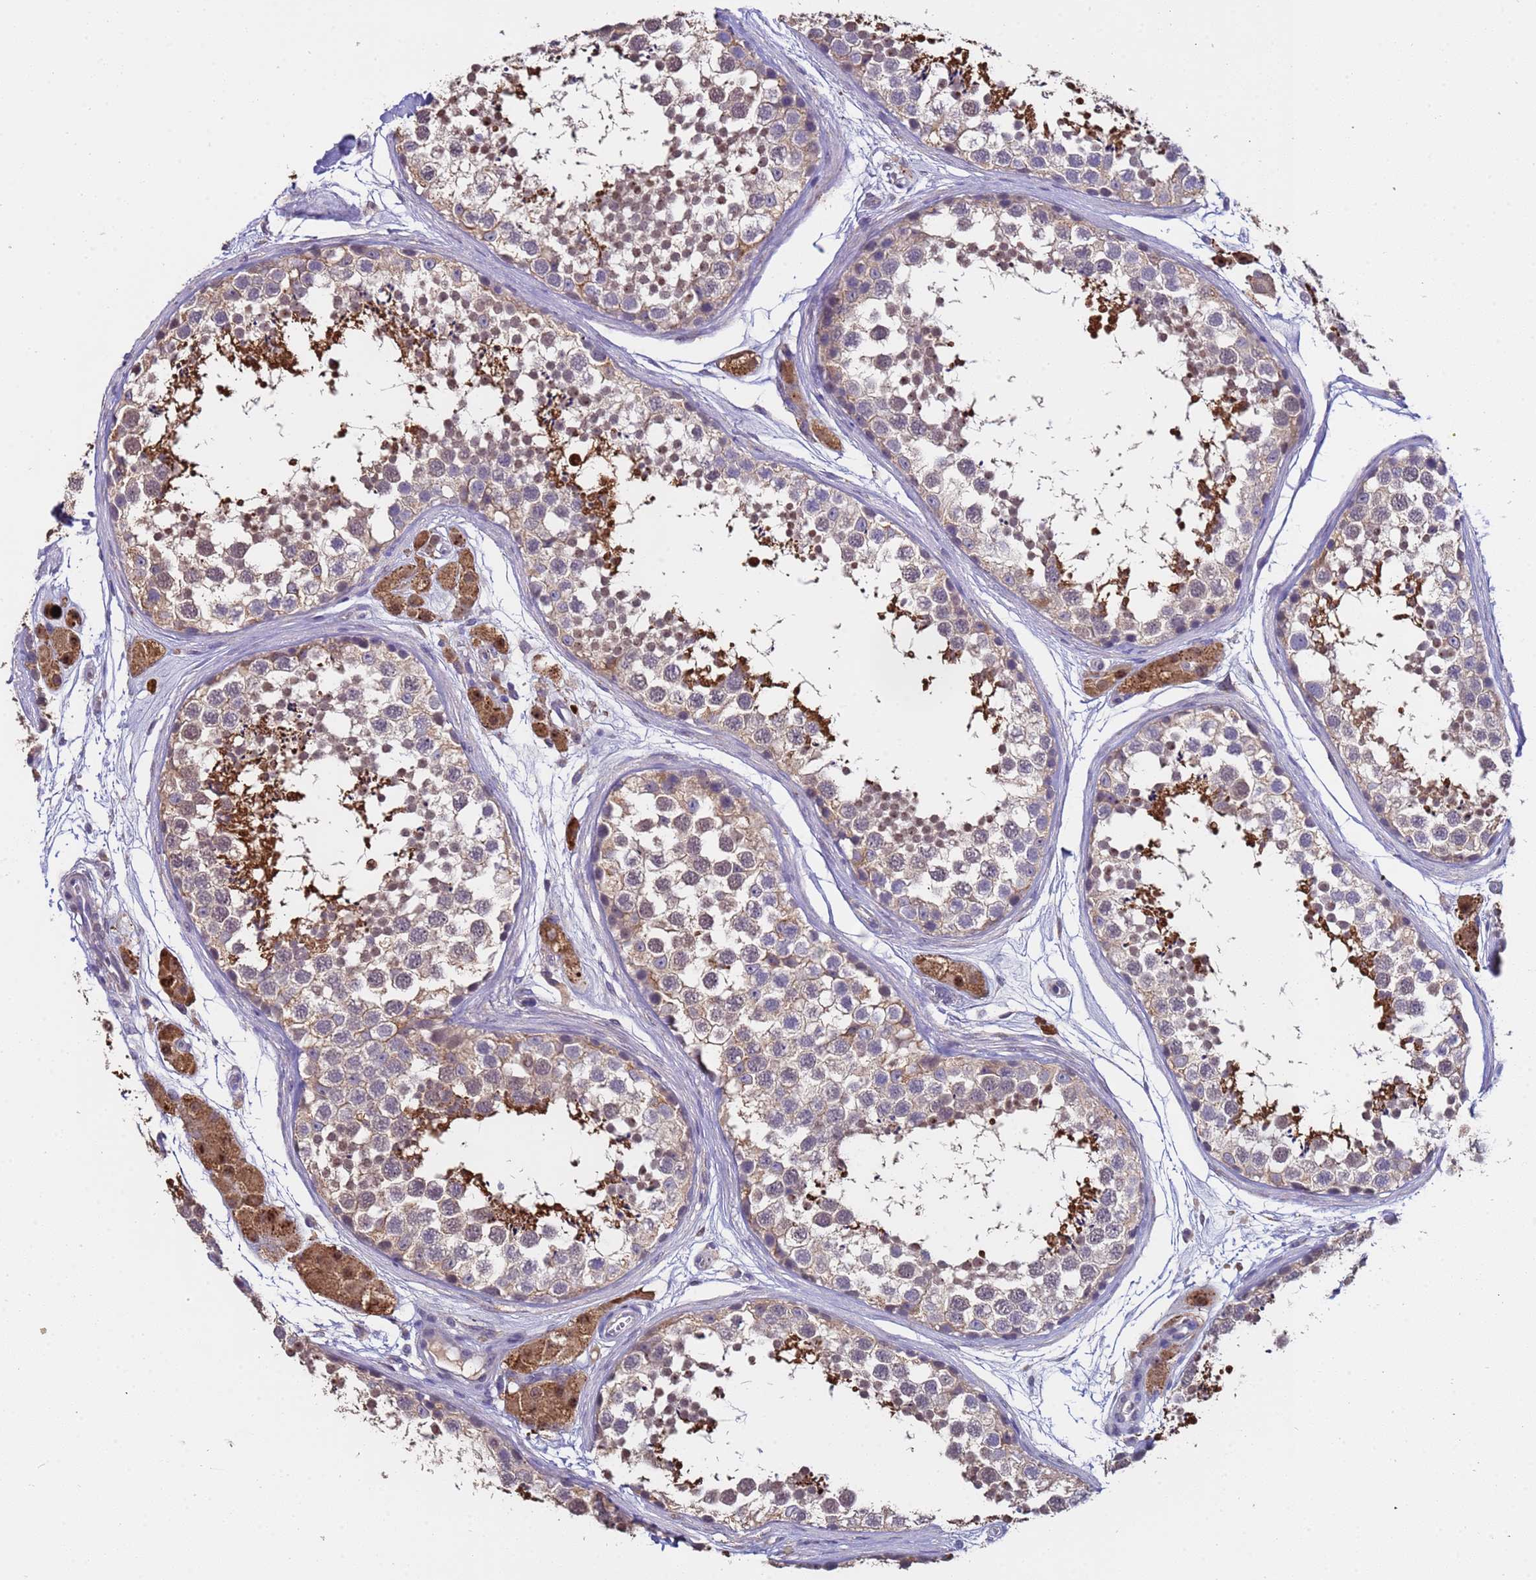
{"staining": {"intensity": "strong", "quantity": "<25%", "location": "cytoplasmic/membranous,nuclear"}, "tissue": "testis", "cell_type": "Cells in seminiferous ducts", "image_type": "normal", "snomed": [{"axis": "morphology", "description": "Normal tissue, NOS"}, {"axis": "topography", "description": "Testis"}], "caption": "Strong cytoplasmic/membranous,nuclear protein positivity is present in about <25% of cells in seminiferous ducts in testis. (DAB = brown stain, brightfield microscopy at high magnification).", "gene": "ZNF248", "patient": {"sex": "male", "age": 56}}